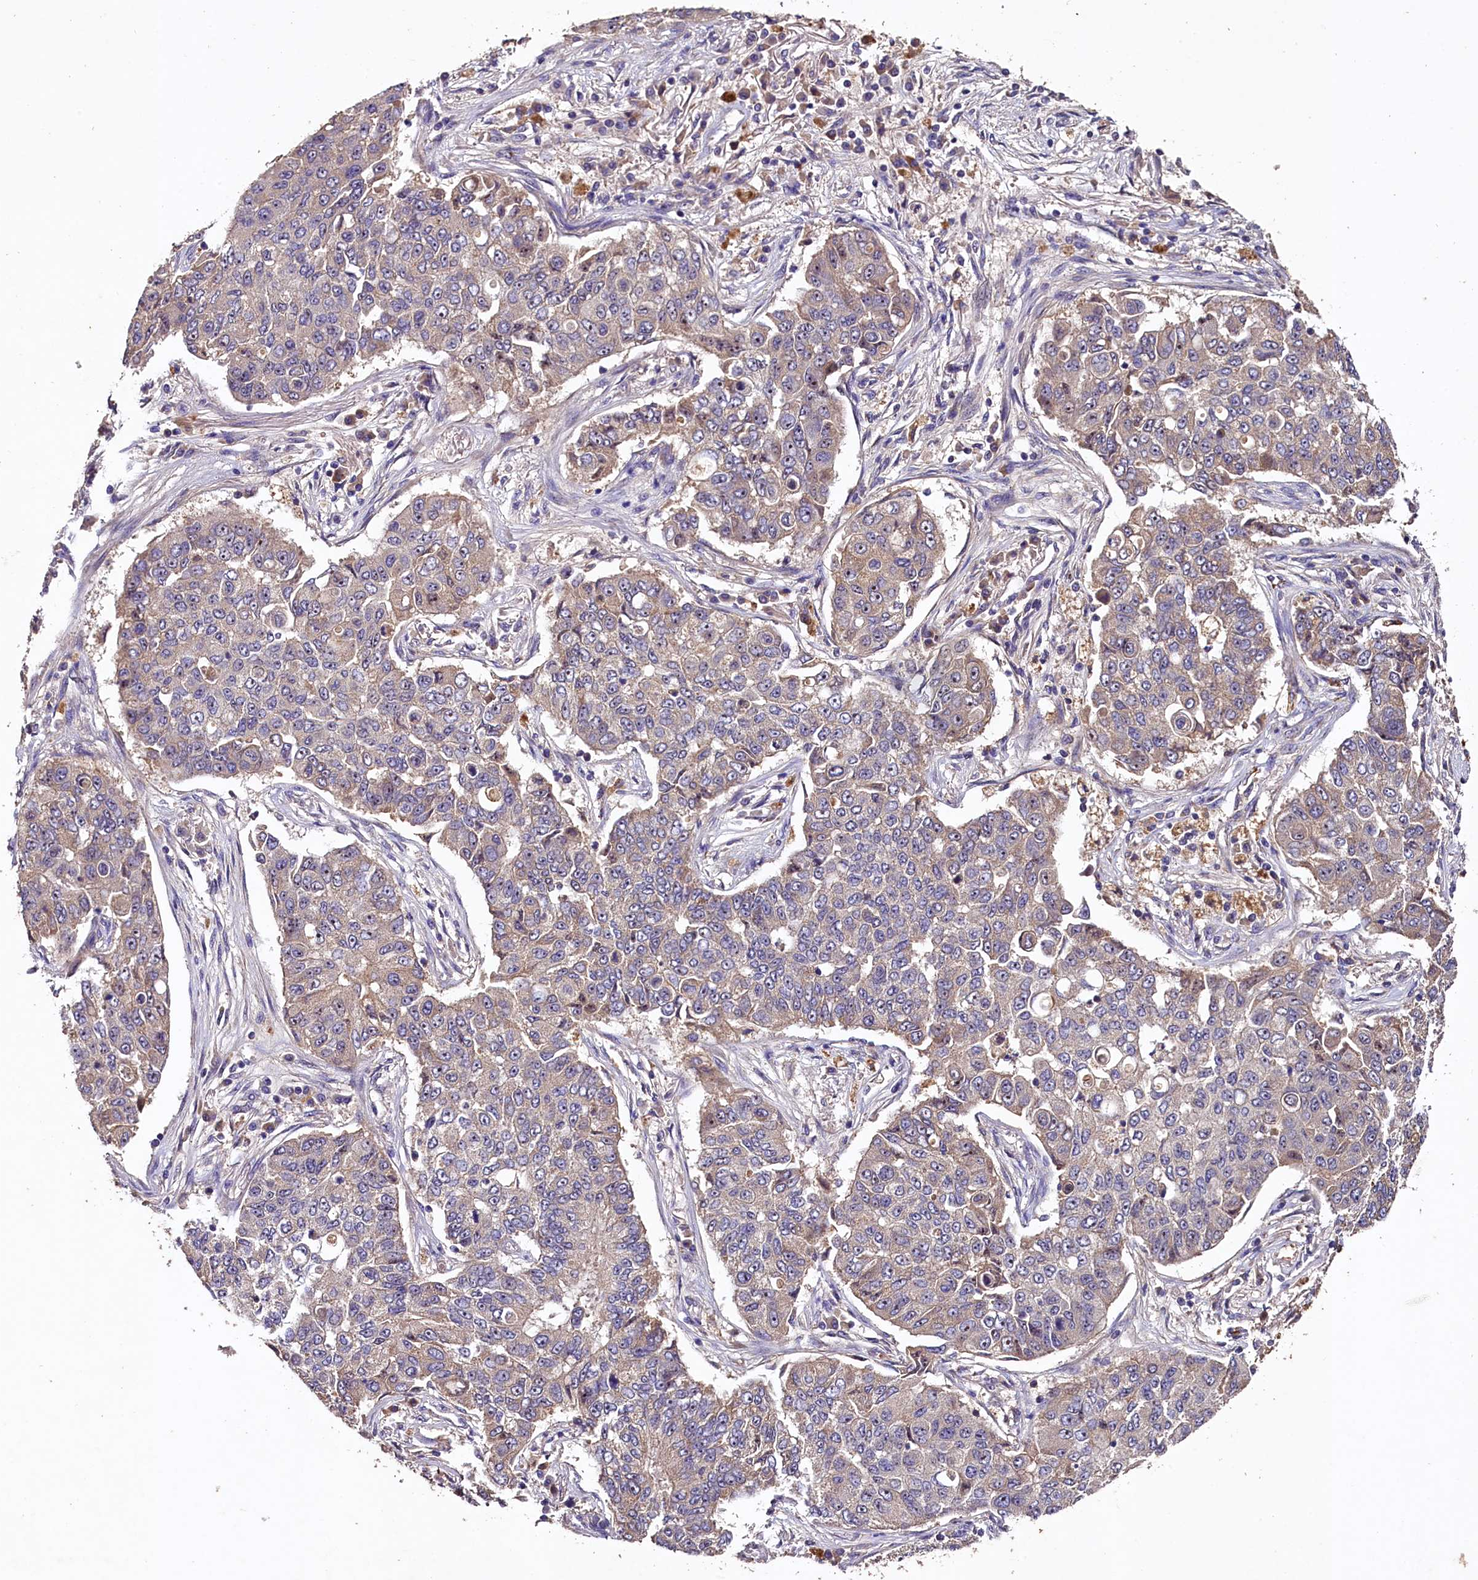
{"staining": {"intensity": "weak", "quantity": "25%-75%", "location": "cytoplasmic/membranous"}, "tissue": "lung cancer", "cell_type": "Tumor cells", "image_type": "cancer", "snomed": [{"axis": "morphology", "description": "Squamous cell carcinoma, NOS"}, {"axis": "topography", "description": "Lung"}], "caption": "Human lung cancer (squamous cell carcinoma) stained for a protein (brown) demonstrates weak cytoplasmic/membranous positive positivity in approximately 25%-75% of tumor cells.", "gene": "PLXNB1", "patient": {"sex": "male", "age": 74}}